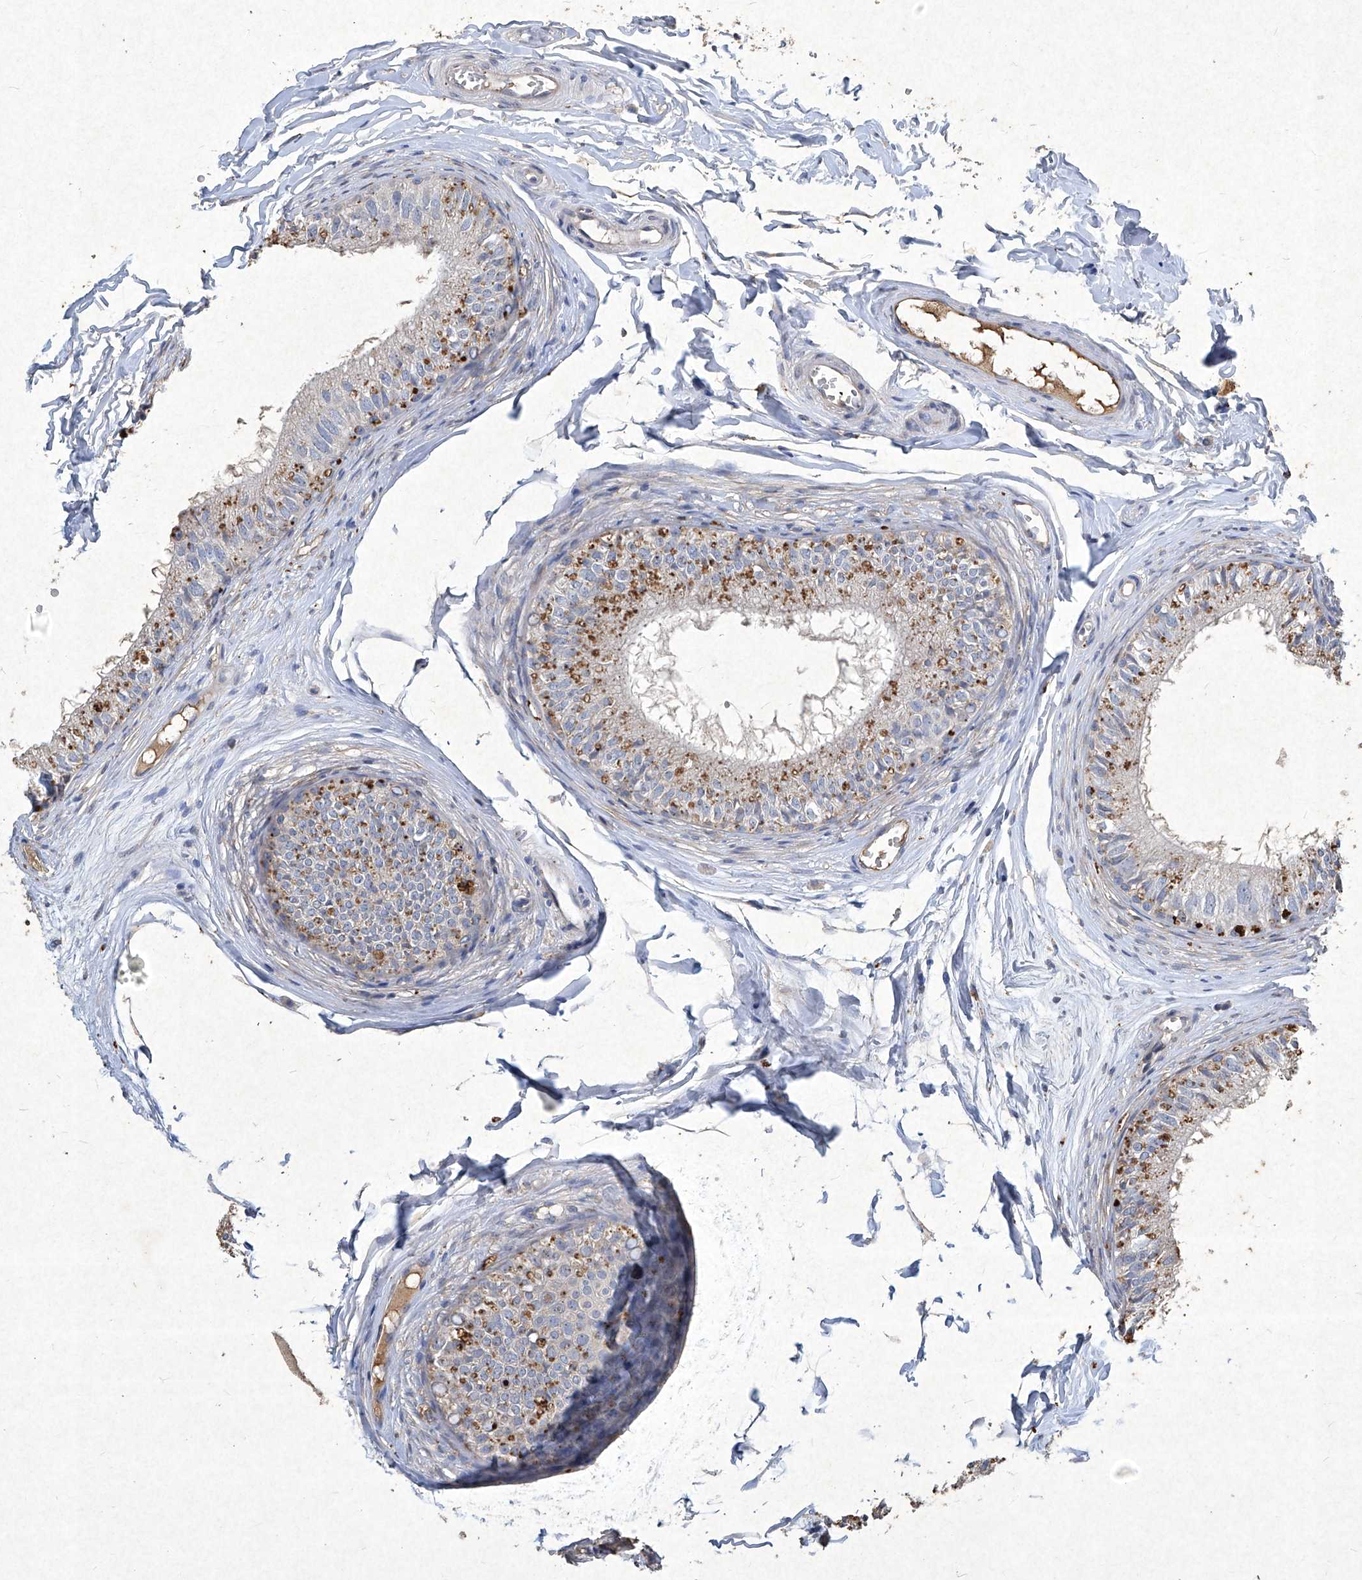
{"staining": {"intensity": "moderate", "quantity": "25%-75%", "location": "cytoplasmic/membranous"}, "tissue": "epididymis", "cell_type": "Glandular cells", "image_type": "normal", "snomed": [{"axis": "morphology", "description": "Normal tissue, NOS"}, {"axis": "morphology", "description": "Seminoma in situ"}, {"axis": "topography", "description": "Testis"}, {"axis": "topography", "description": "Epididymis"}], "caption": "Brown immunohistochemical staining in normal human epididymis demonstrates moderate cytoplasmic/membranous positivity in about 25%-75% of glandular cells. Nuclei are stained in blue.", "gene": "MED16", "patient": {"sex": "male", "age": 28}}